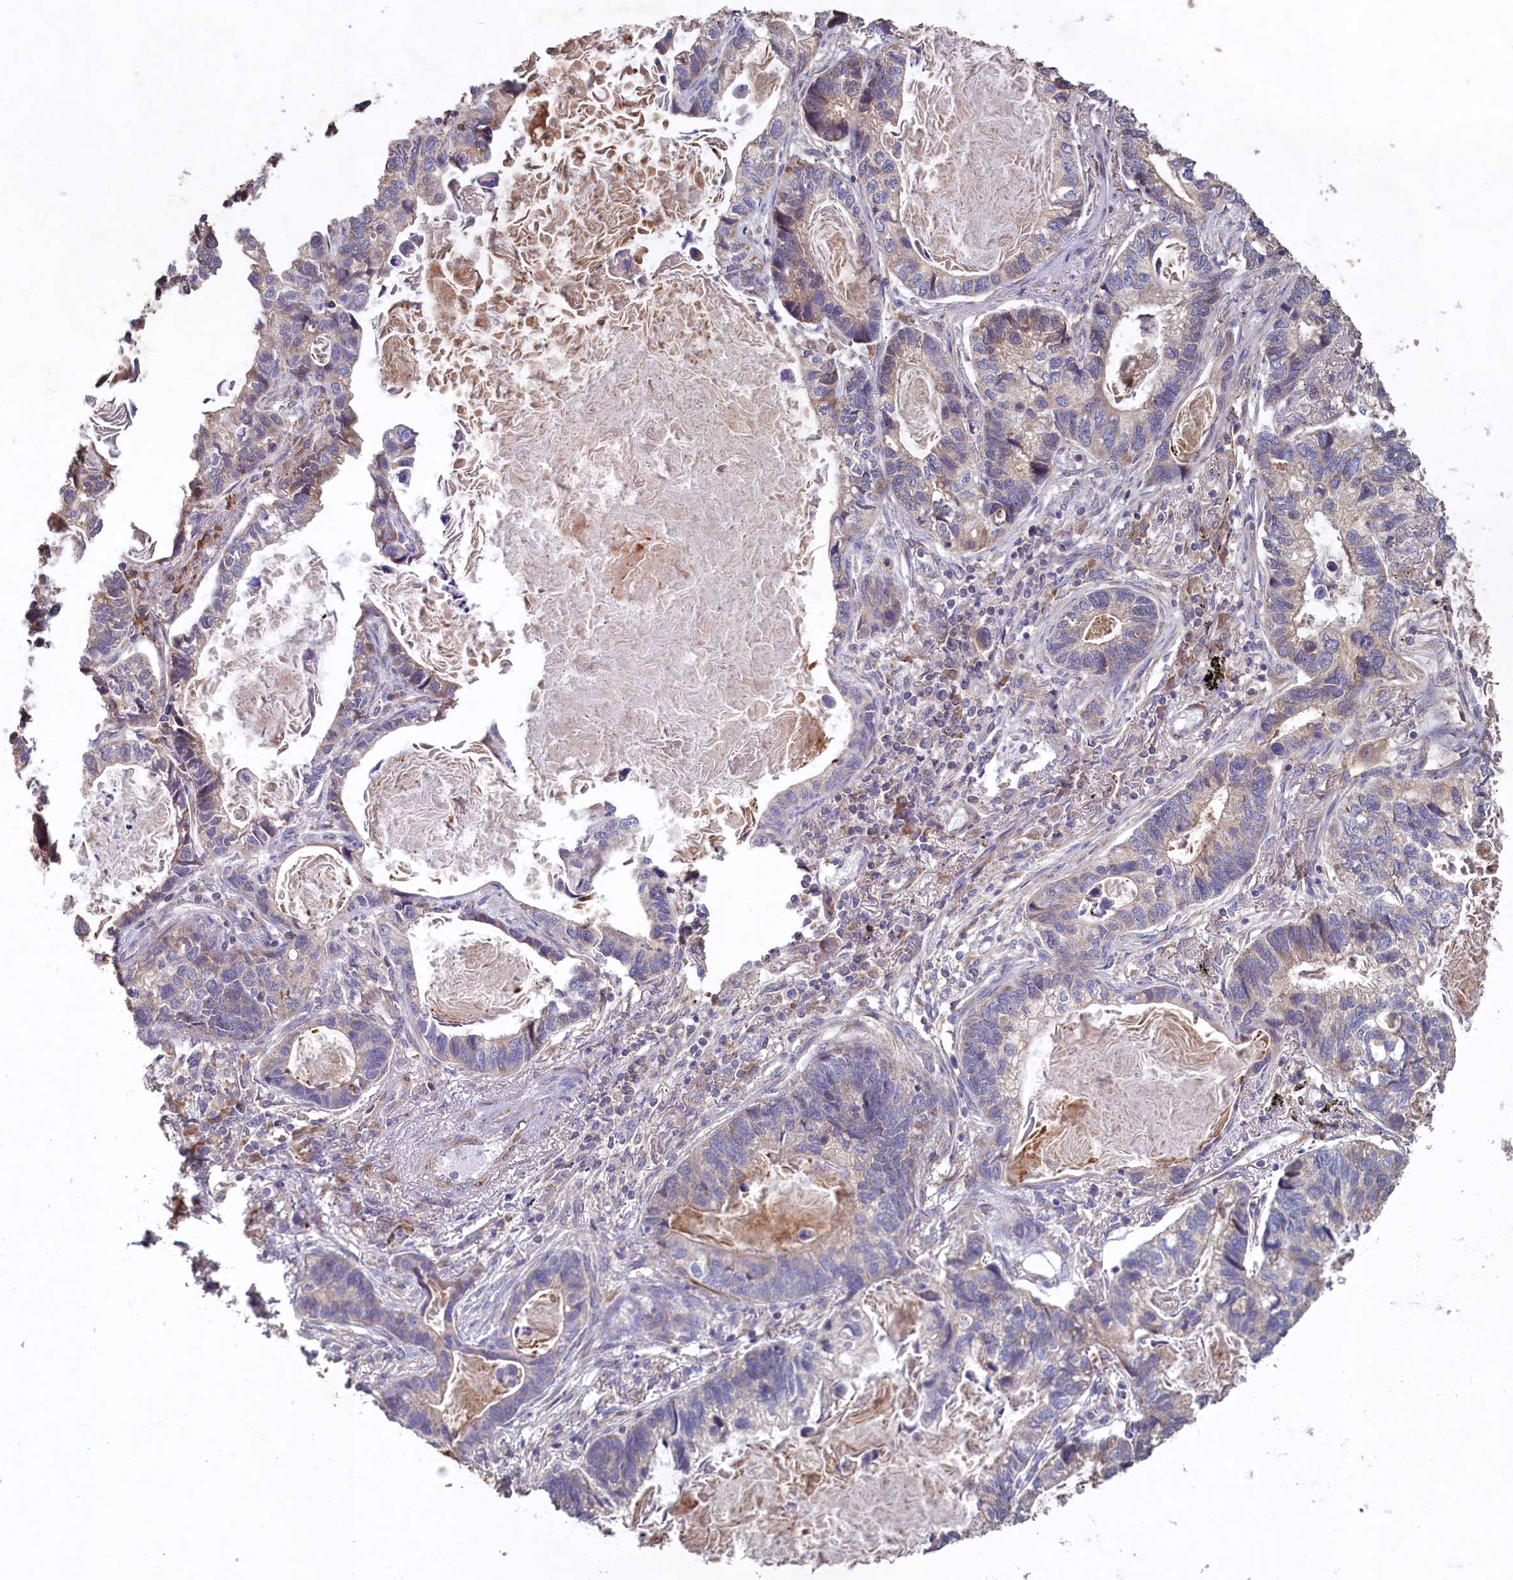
{"staining": {"intensity": "weak", "quantity": "<25%", "location": "cytoplasmic/membranous"}, "tissue": "lung cancer", "cell_type": "Tumor cells", "image_type": "cancer", "snomed": [{"axis": "morphology", "description": "Adenocarcinoma, NOS"}, {"axis": "topography", "description": "Lung"}], "caption": "Immunohistochemistry photomicrograph of human lung cancer stained for a protein (brown), which shows no staining in tumor cells.", "gene": "FUNDC1", "patient": {"sex": "male", "age": 67}}